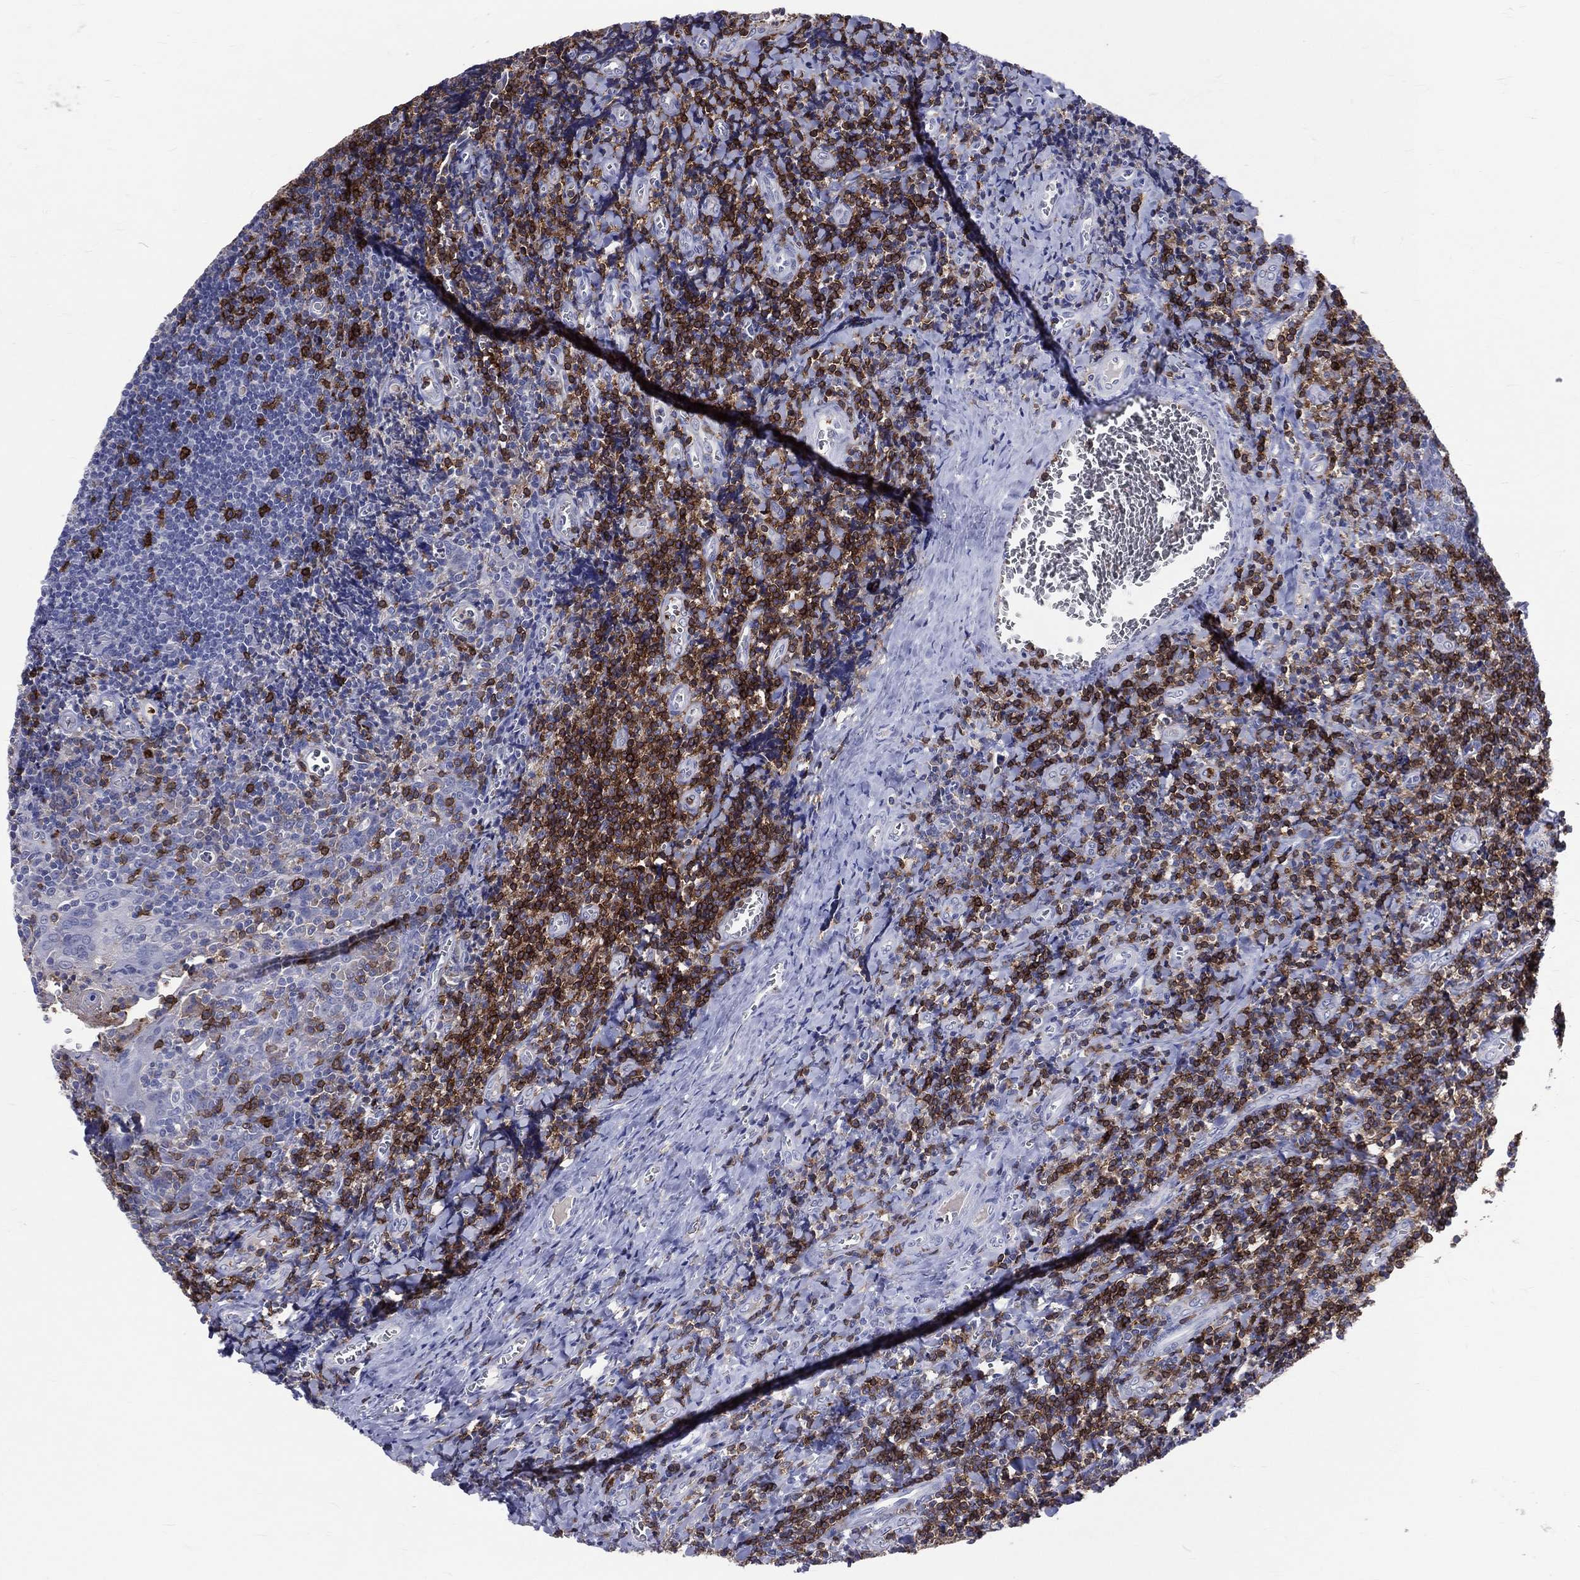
{"staining": {"intensity": "strong", "quantity": "<25%", "location": "cytoplasmic/membranous"}, "tissue": "tonsil", "cell_type": "Germinal center cells", "image_type": "normal", "snomed": [{"axis": "morphology", "description": "Normal tissue, NOS"}, {"axis": "morphology", "description": "Inflammation, NOS"}, {"axis": "topography", "description": "Tonsil"}], "caption": "Germinal center cells reveal strong cytoplasmic/membranous expression in approximately <25% of cells in unremarkable tonsil.", "gene": "LAT", "patient": {"sex": "female", "age": 31}}